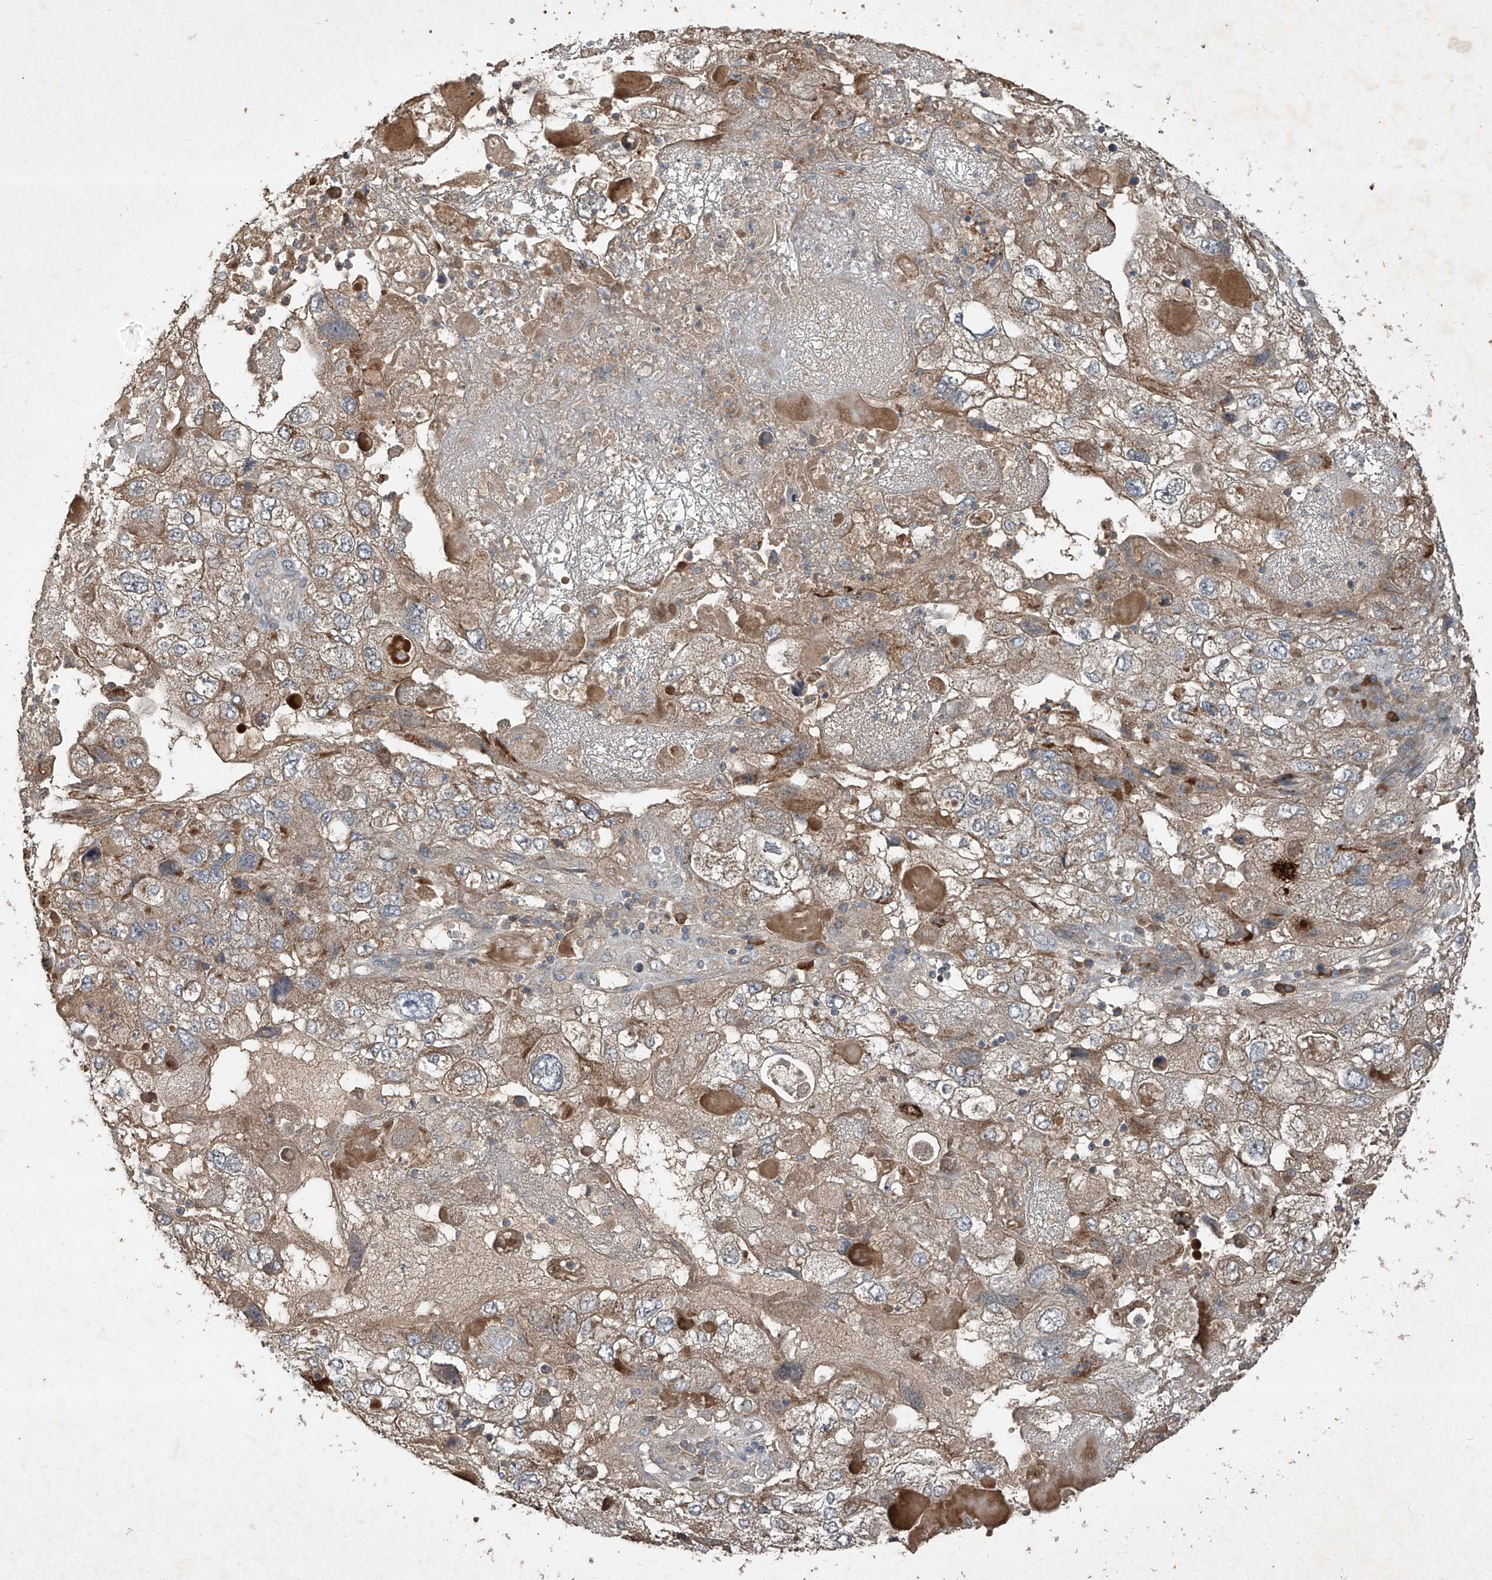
{"staining": {"intensity": "moderate", "quantity": ">75%", "location": "cytoplasmic/membranous"}, "tissue": "endometrial cancer", "cell_type": "Tumor cells", "image_type": "cancer", "snomed": [{"axis": "morphology", "description": "Adenocarcinoma, NOS"}, {"axis": "topography", "description": "Endometrium"}], "caption": "Immunohistochemistry (IHC) histopathology image of human endometrial cancer stained for a protein (brown), which demonstrates medium levels of moderate cytoplasmic/membranous positivity in approximately >75% of tumor cells.", "gene": "CCN1", "patient": {"sex": "female", "age": 49}}